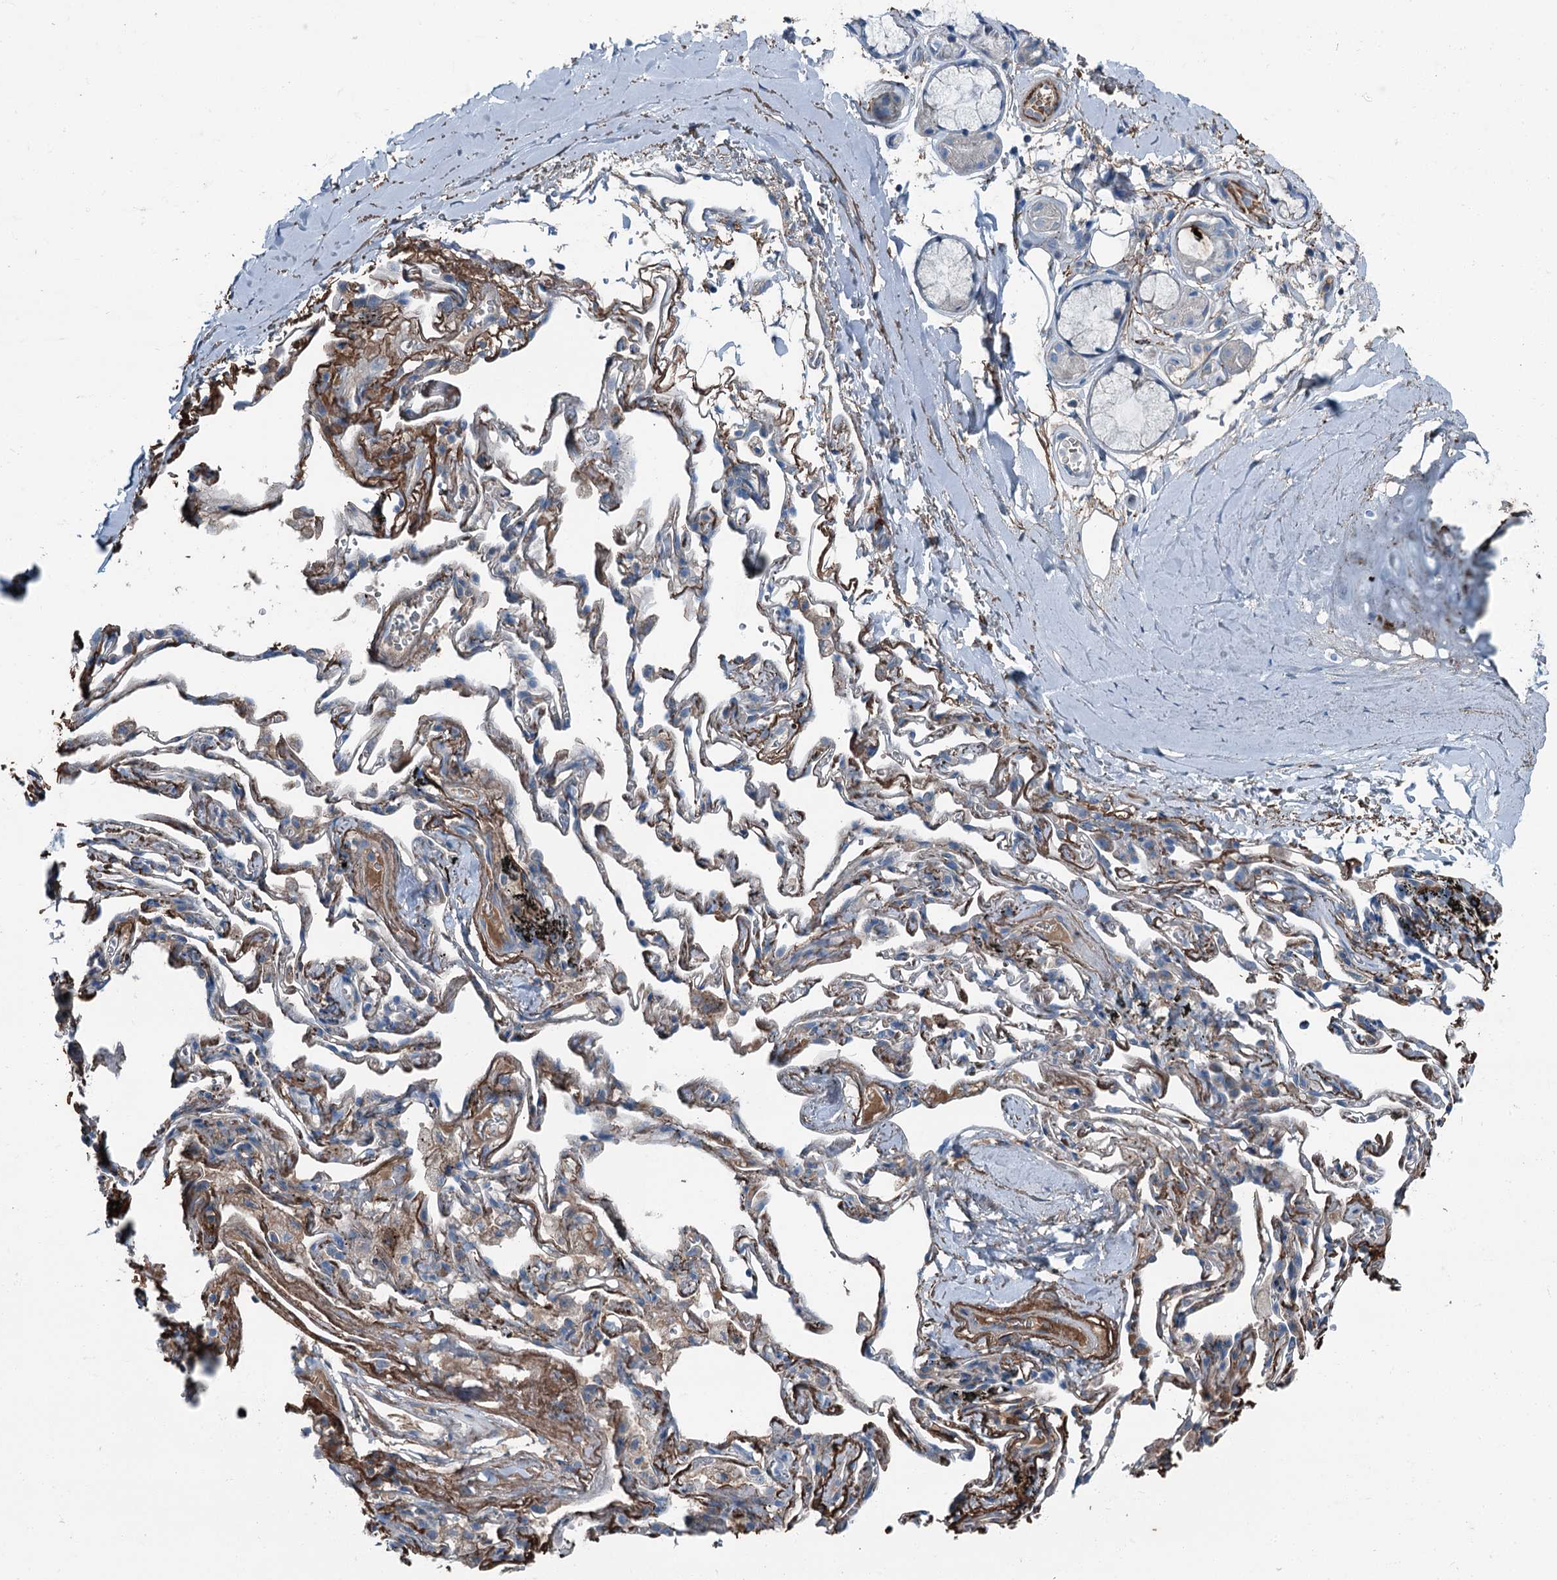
{"staining": {"intensity": "negative", "quantity": "none", "location": "none"}, "tissue": "adipose tissue", "cell_type": "Adipocytes", "image_type": "normal", "snomed": [{"axis": "morphology", "description": "Normal tissue, NOS"}, {"axis": "topography", "description": "Lymph node"}, {"axis": "topography", "description": "Bronchus"}], "caption": "Adipose tissue was stained to show a protein in brown. There is no significant positivity in adipocytes. (Brightfield microscopy of DAB immunohistochemistry (IHC) at high magnification).", "gene": "AXL", "patient": {"sex": "male", "age": 63}}